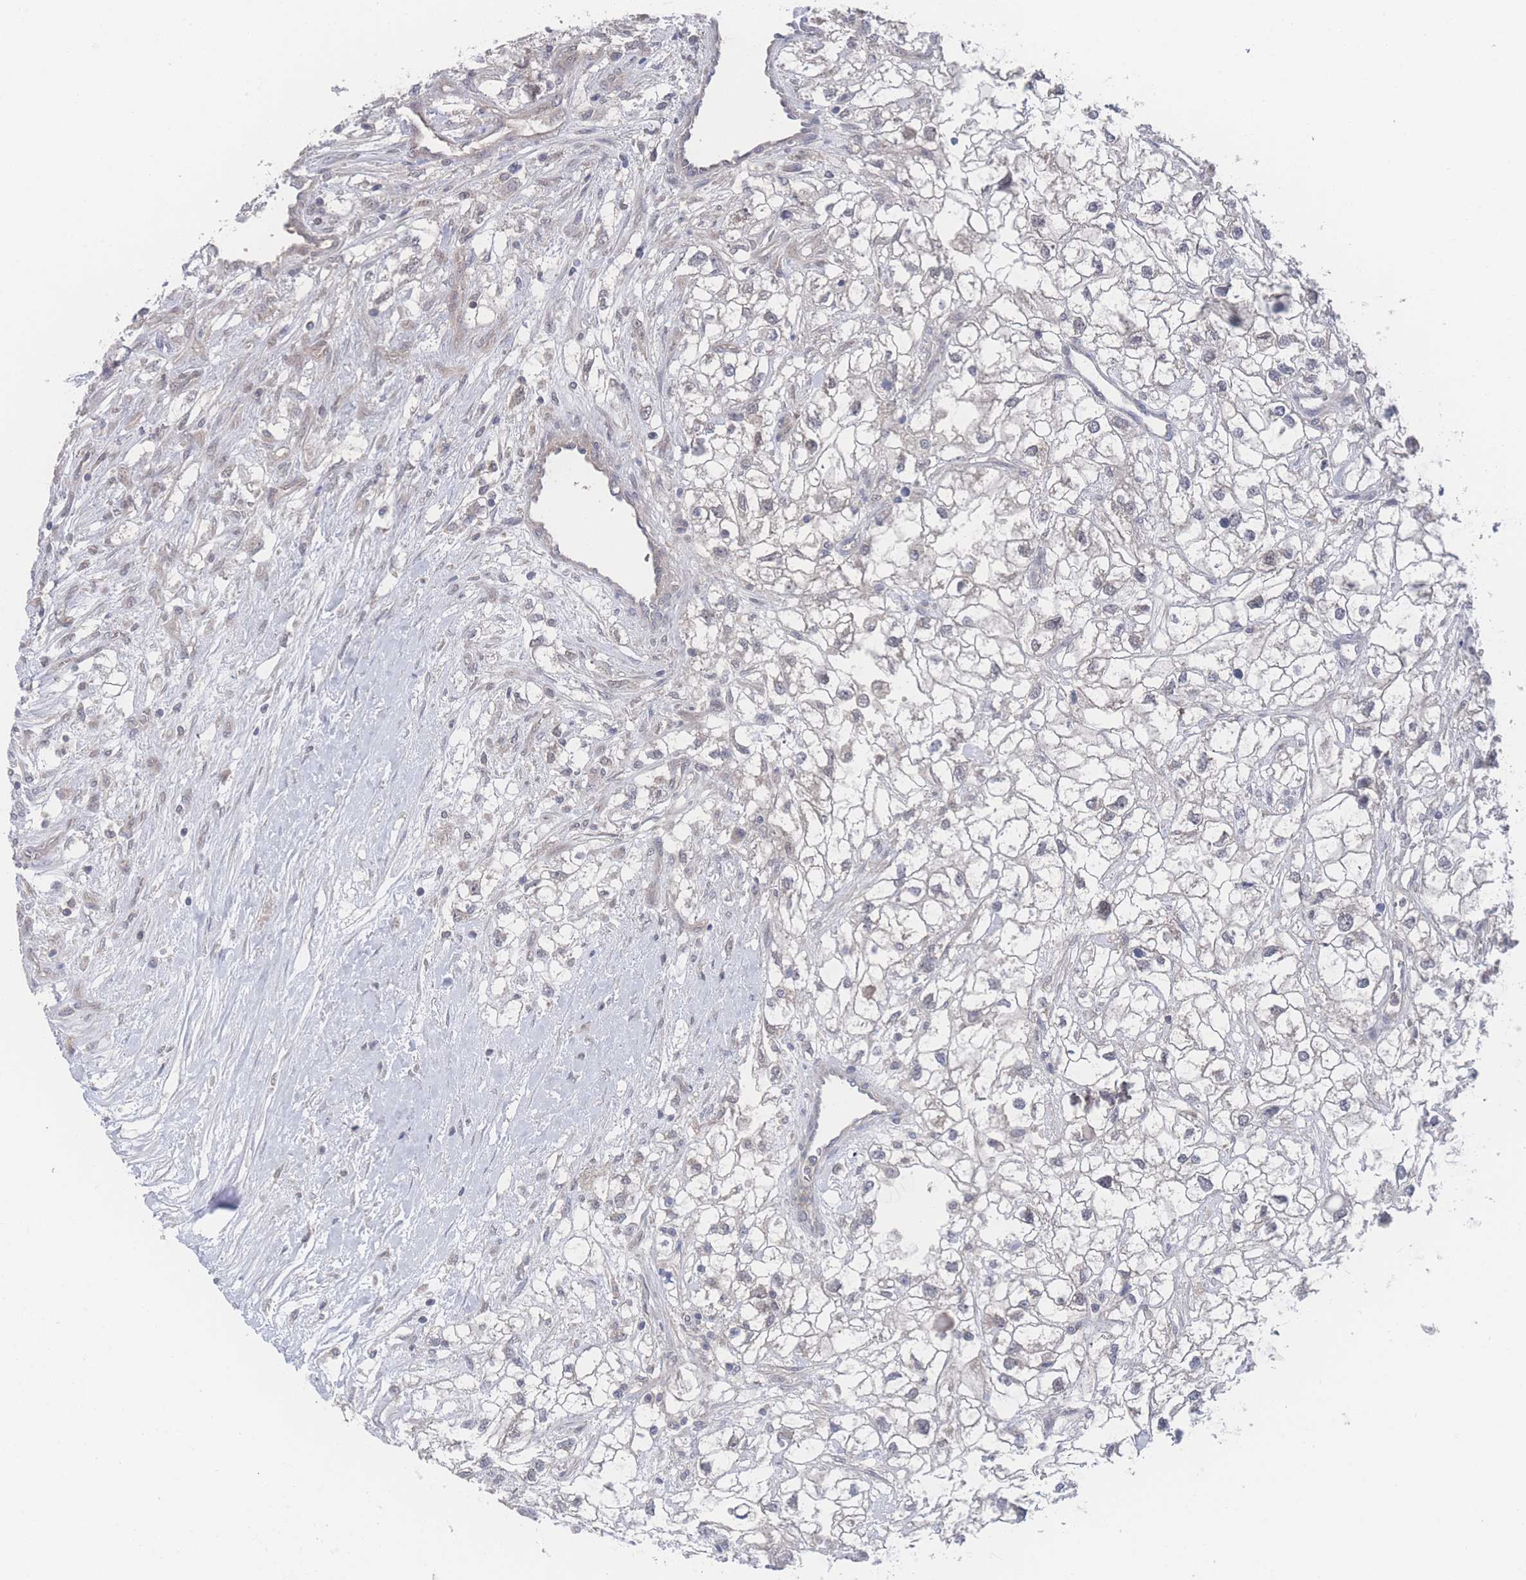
{"staining": {"intensity": "negative", "quantity": "none", "location": "none"}, "tissue": "renal cancer", "cell_type": "Tumor cells", "image_type": "cancer", "snomed": [{"axis": "morphology", "description": "Adenocarcinoma, NOS"}, {"axis": "topography", "description": "Kidney"}], "caption": "Renal cancer was stained to show a protein in brown. There is no significant staining in tumor cells.", "gene": "NBEAL1", "patient": {"sex": "male", "age": 59}}